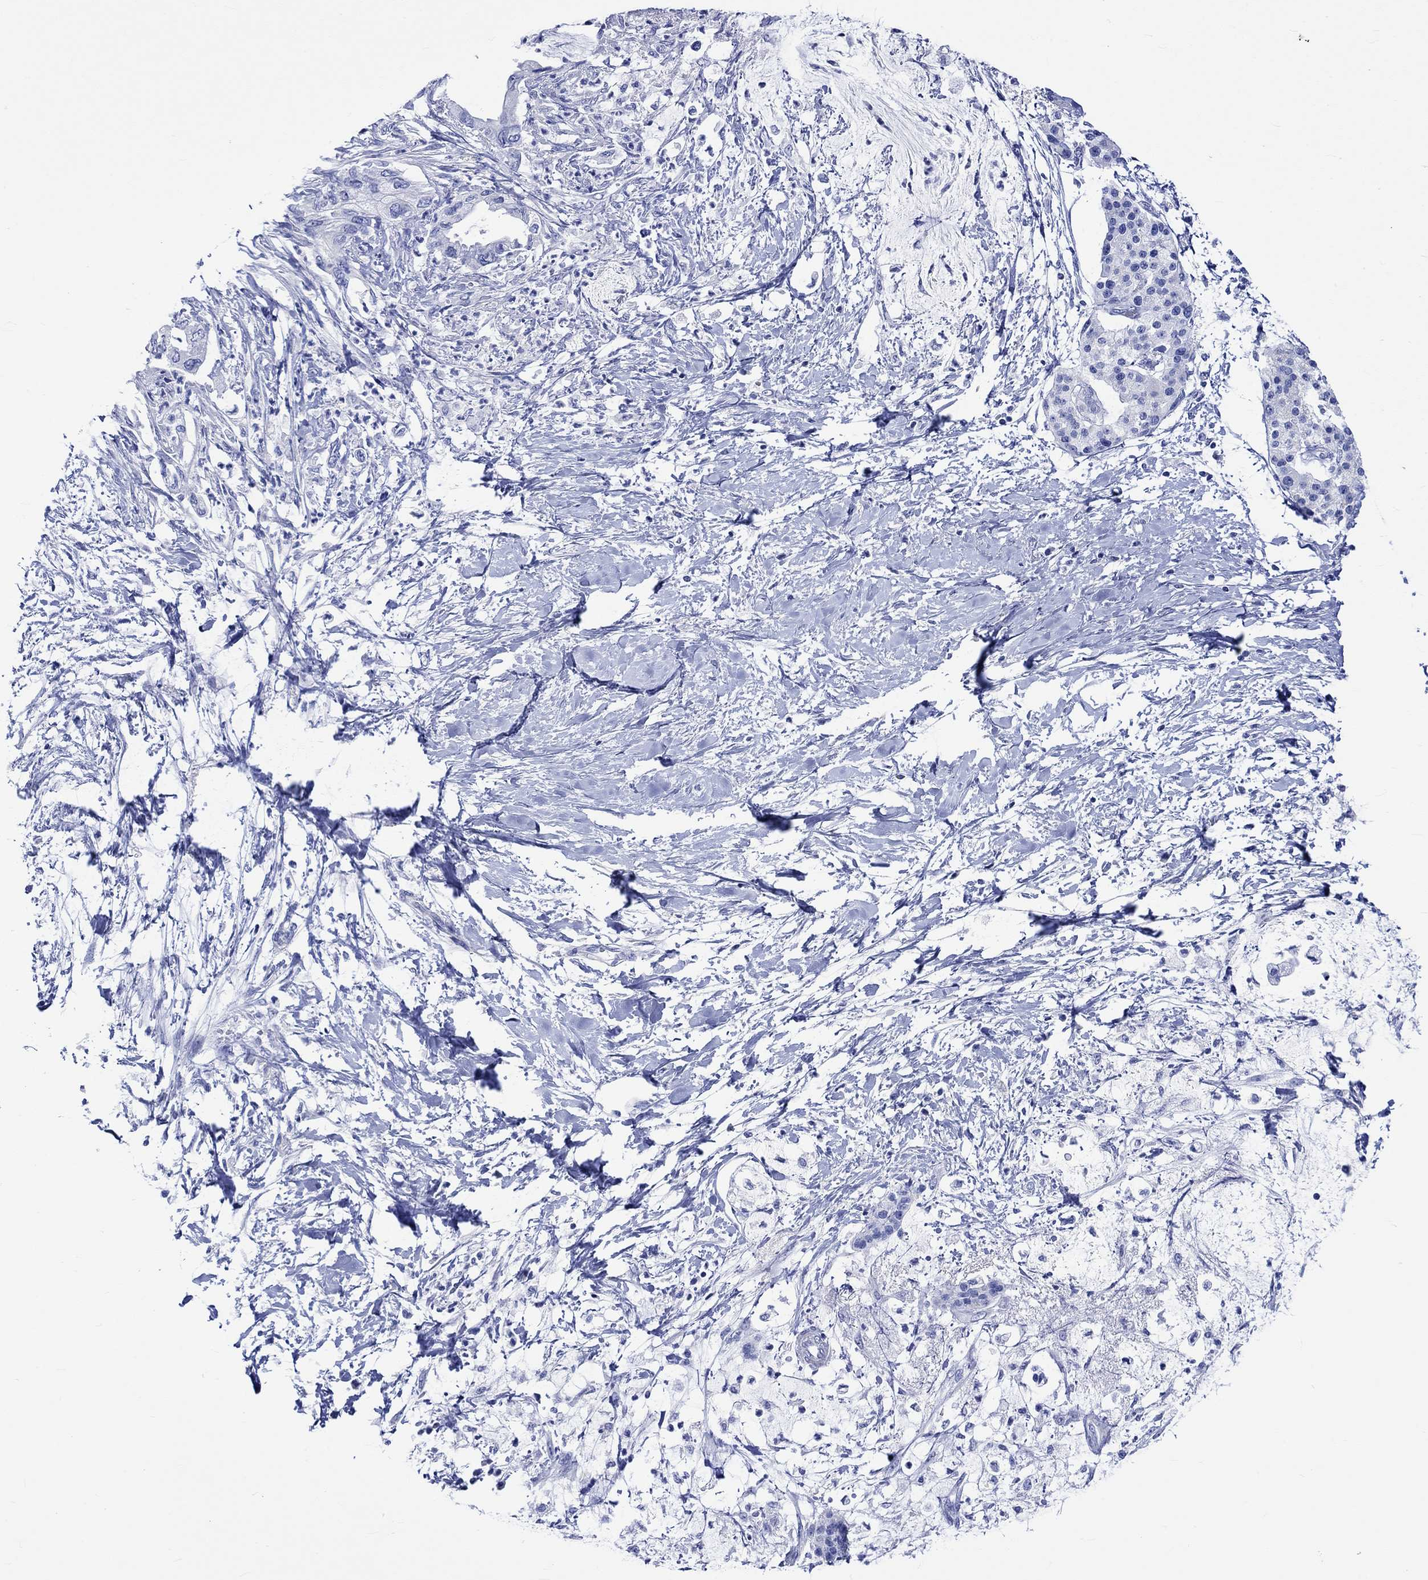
{"staining": {"intensity": "negative", "quantity": "none", "location": "none"}, "tissue": "pancreatic cancer", "cell_type": "Tumor cells", "image_type": "cancer", "snomed": [{"axis": "morphology", "description": "Normal tissue, NOS"}, {"axis": "morphology", "description": "Adenocarcinoma, NOS"}, {"axis": "topography", "description": "Pancreas"}, {"axis": "topography", "description": "Duodenum"}], "caption": "Histopathology image shows no significant protein staining in tumor cells of adenocarcinoma (pancreatic).", "gene": "HARBI1", "patient": {"sex": "female", "age": 60}}